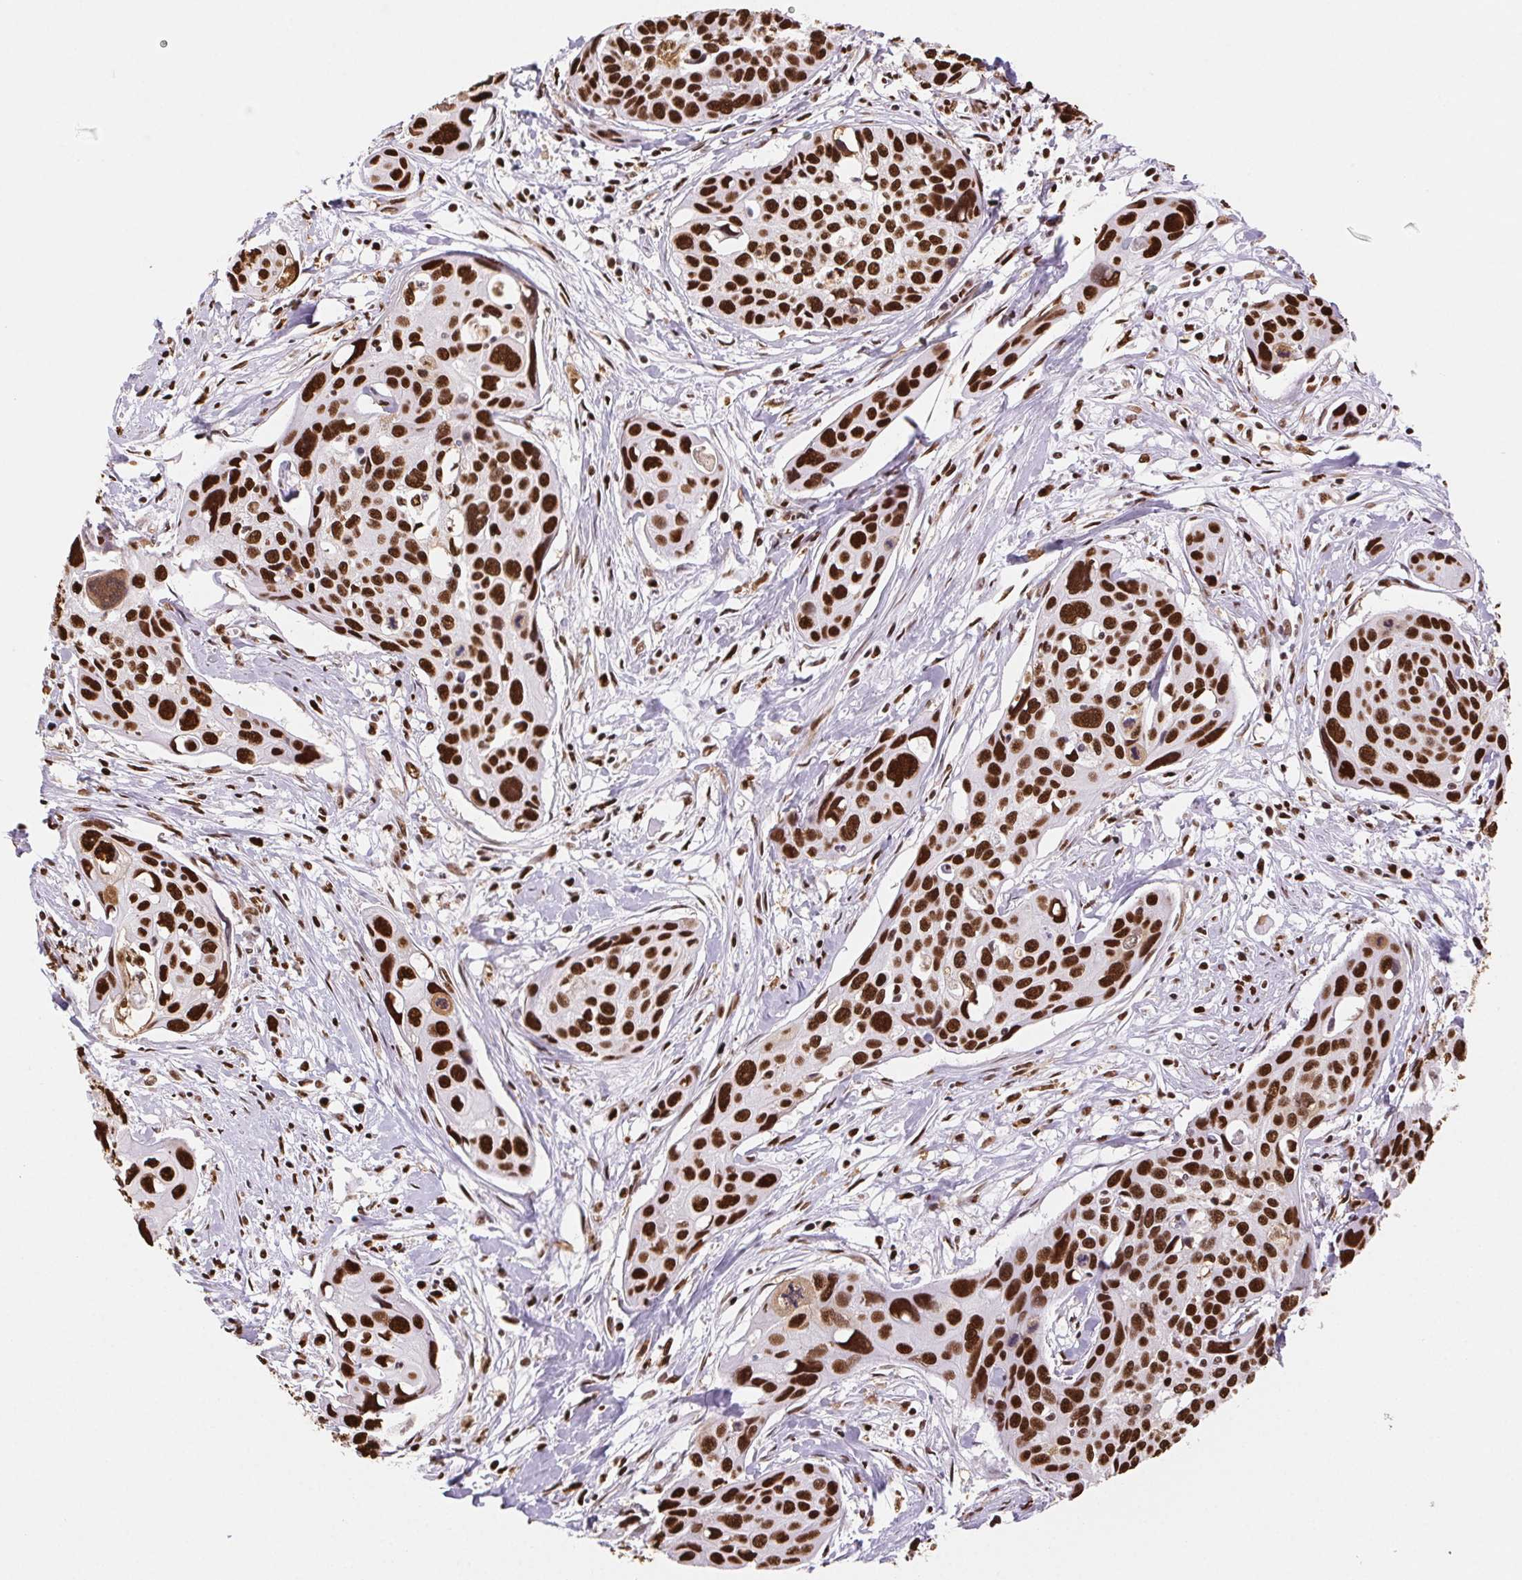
{"staining": {"intensity": "strong", "quantity": ">75%", "location": "nuclear"}, "tissue": "cervical cancer", "cell_type": "Tumor cells", "image_type": "cancer", "snomed": [{"axis": "morphology", "description": "Squamous cell carcinoma, NOS"}, {"axis": "topography", "description": "Cervix"}], "caption": "Tumor cells exhibit strong nuclear positivity in approximately >75% of cells in cervical squamous cell carcinoma.", "gene": "SET", "patient": {"sex": "female", "age": 31}}